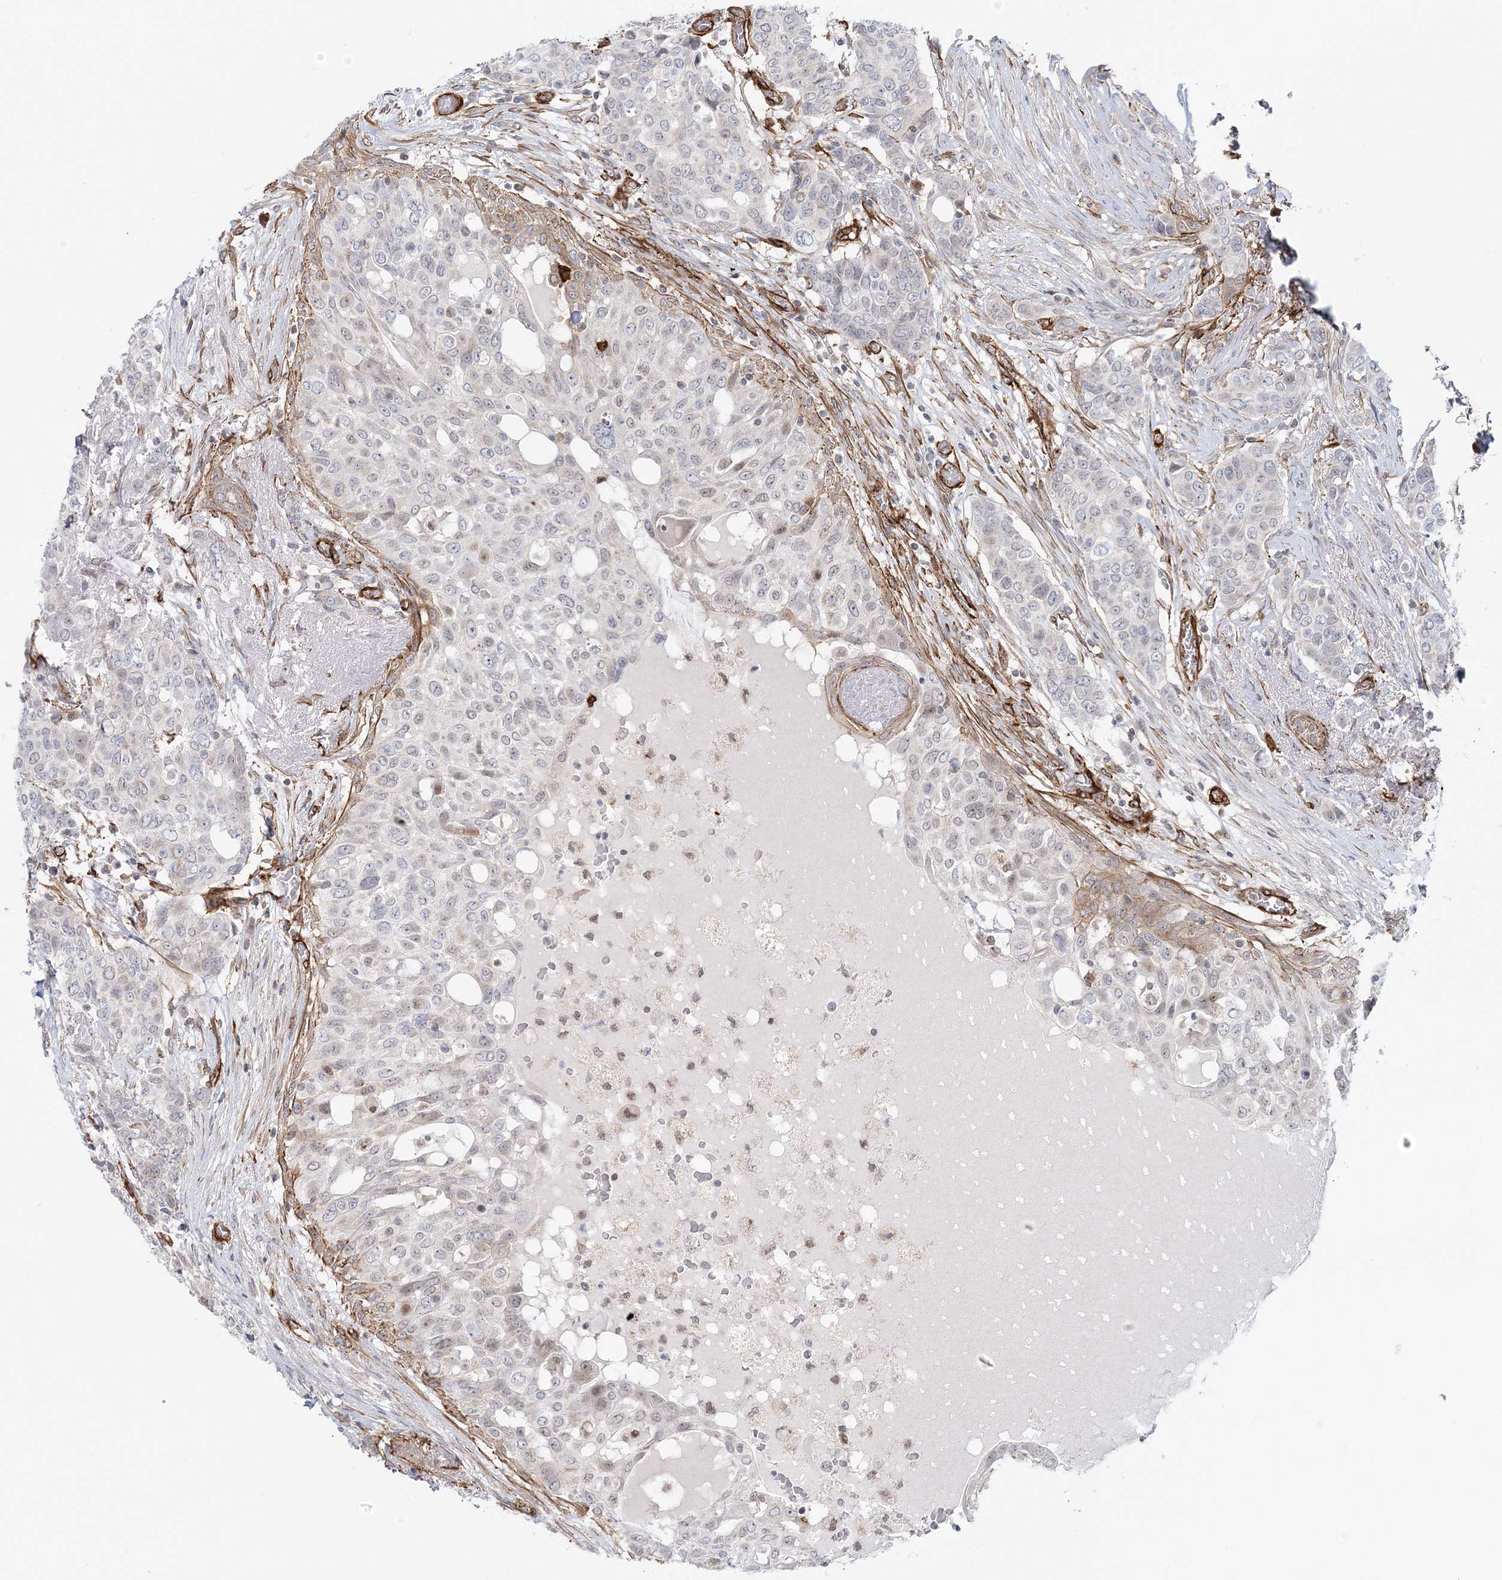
{"staining": {"intensity": "negative", "quantity": "none", "location": "none"}, "tissue": "breast cancer", "cell_type": "Tumor cells", "image_type": "cancer", "snomed": [{"axis": "morphology", "description": "Lobular carcinoma"}, {"axis": "topography", "description": "Breast"}], "caption": "An immunohistochemistry (IHC) micrograph of breast lobular carcinoma is shown. There is no staining in tumor cells of breast lobular carcinoma.", "gene": "AFAP1L2", "patient": {"sex": "female", "age": 51}}